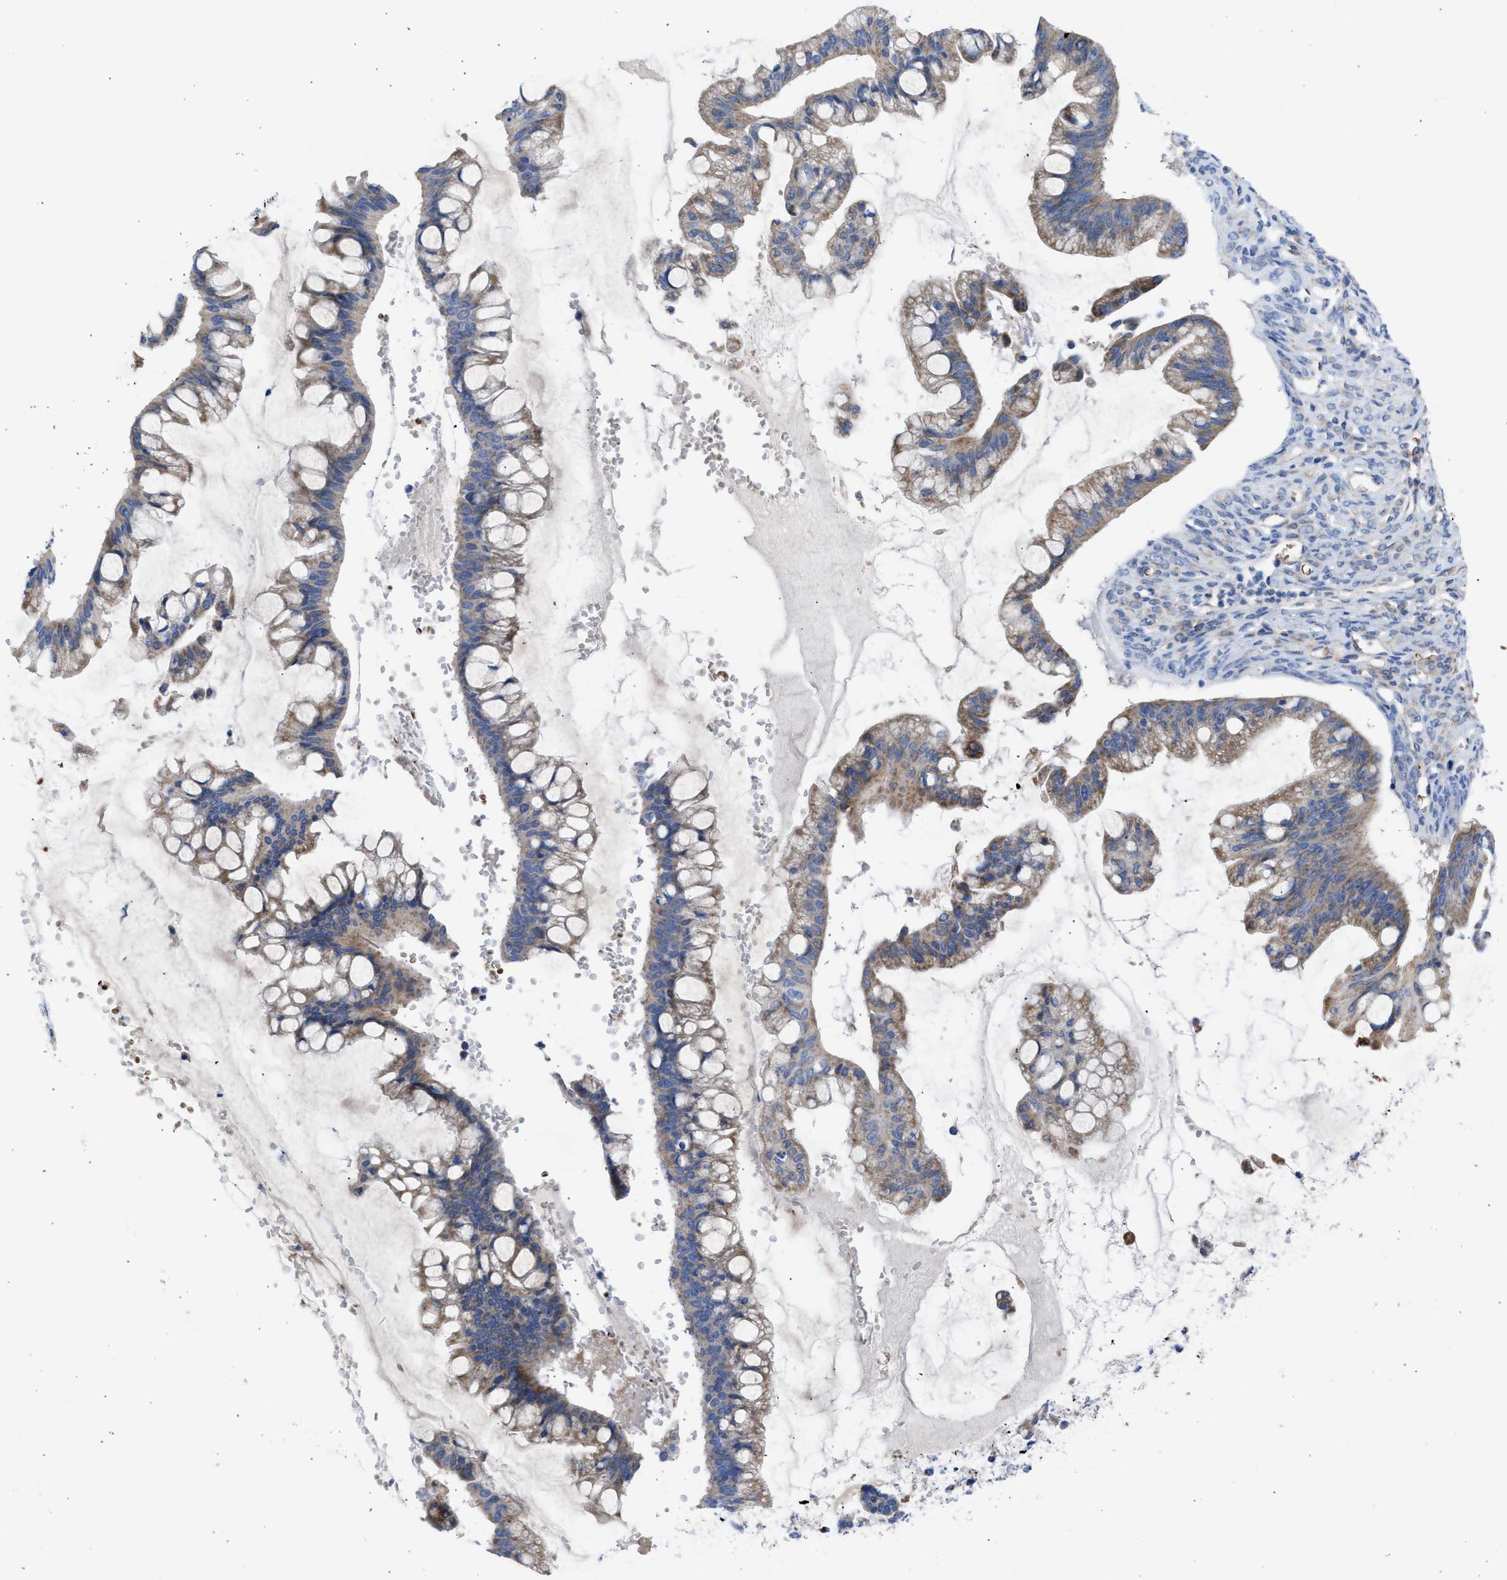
{"staining": {"intensity": "moderate", "quantity": ">75%", "location": "cytoplasmic/membranous"}, "tissue": "ovarian cancer", "cell_type": "Tumor cells", "image_type": "cancer", "snomed": [{"axis": "morphology", "description": "Cystadenocarcinoma, mucinous, NOS"}, {"axis": "topography", "description": "Ovary"}], "caption": "There is medium levels of moderate cytoplasmic/membranous positivity in tumor cells of ovarian cancer (mucinous cystadenocarcinoma), as demonstrated by immunohistochemical staining (brown color).", "gene": "BTG3", "patient": {"sex": "female", "age": 73}}